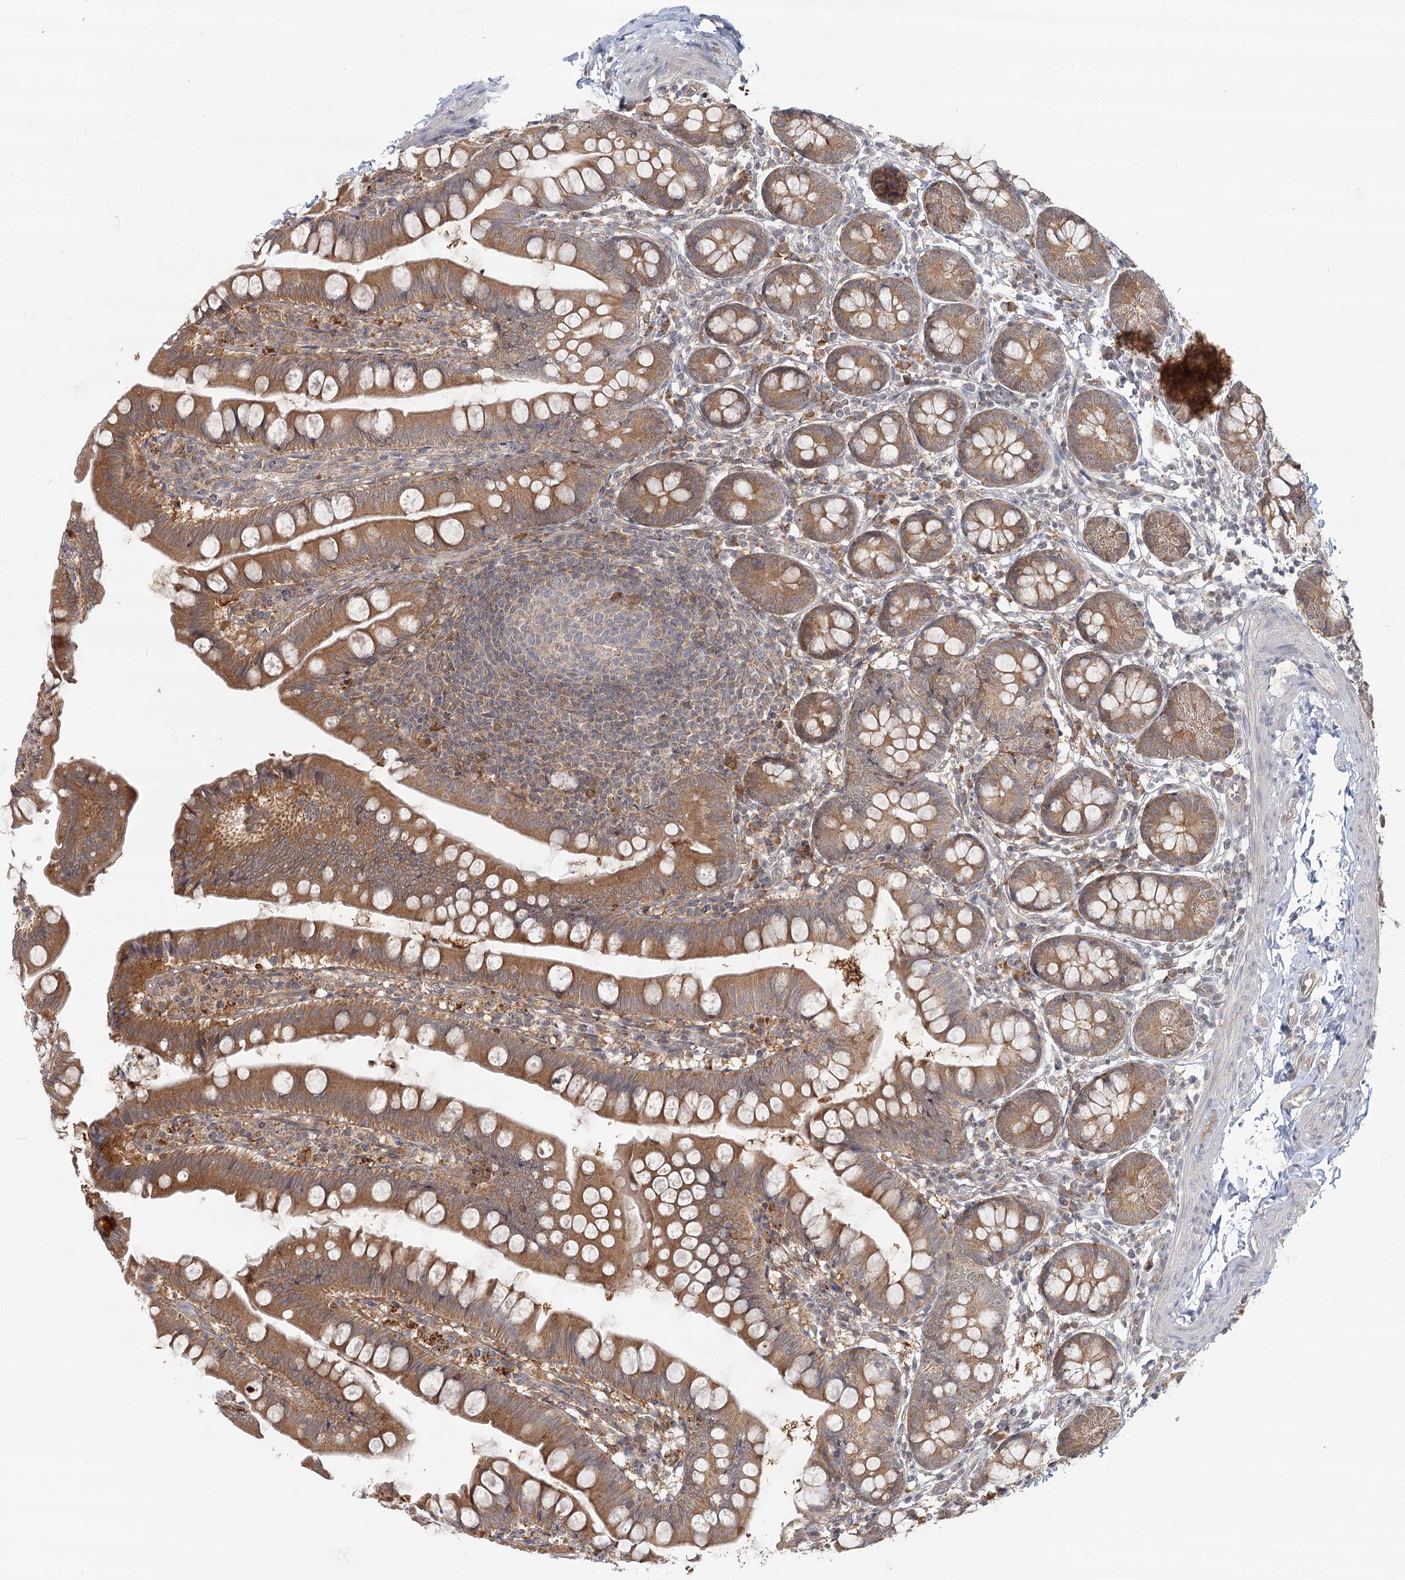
{"staining": {"intensity": "moderate", "quantity": ">75%", "location": "cytoplasmic/membranous"}, "tissue": "small intestine", "cell_type": "Glandular cells", "image_type": "normal", "snomed": [{"axis": "morphology", "description": "Normal tissue, NOS"}, {"axis": "topography", "description": "Small intestine"}], "caption": "Small intestine stained for a protein displays moderate cytoplasmic/membranous positivity in glandular cells. (brown staining indicates protein expression, while blue staining denotes nuclei).", "gene": "THNSL1", "patient": {"sex": "male", "age": 7}}